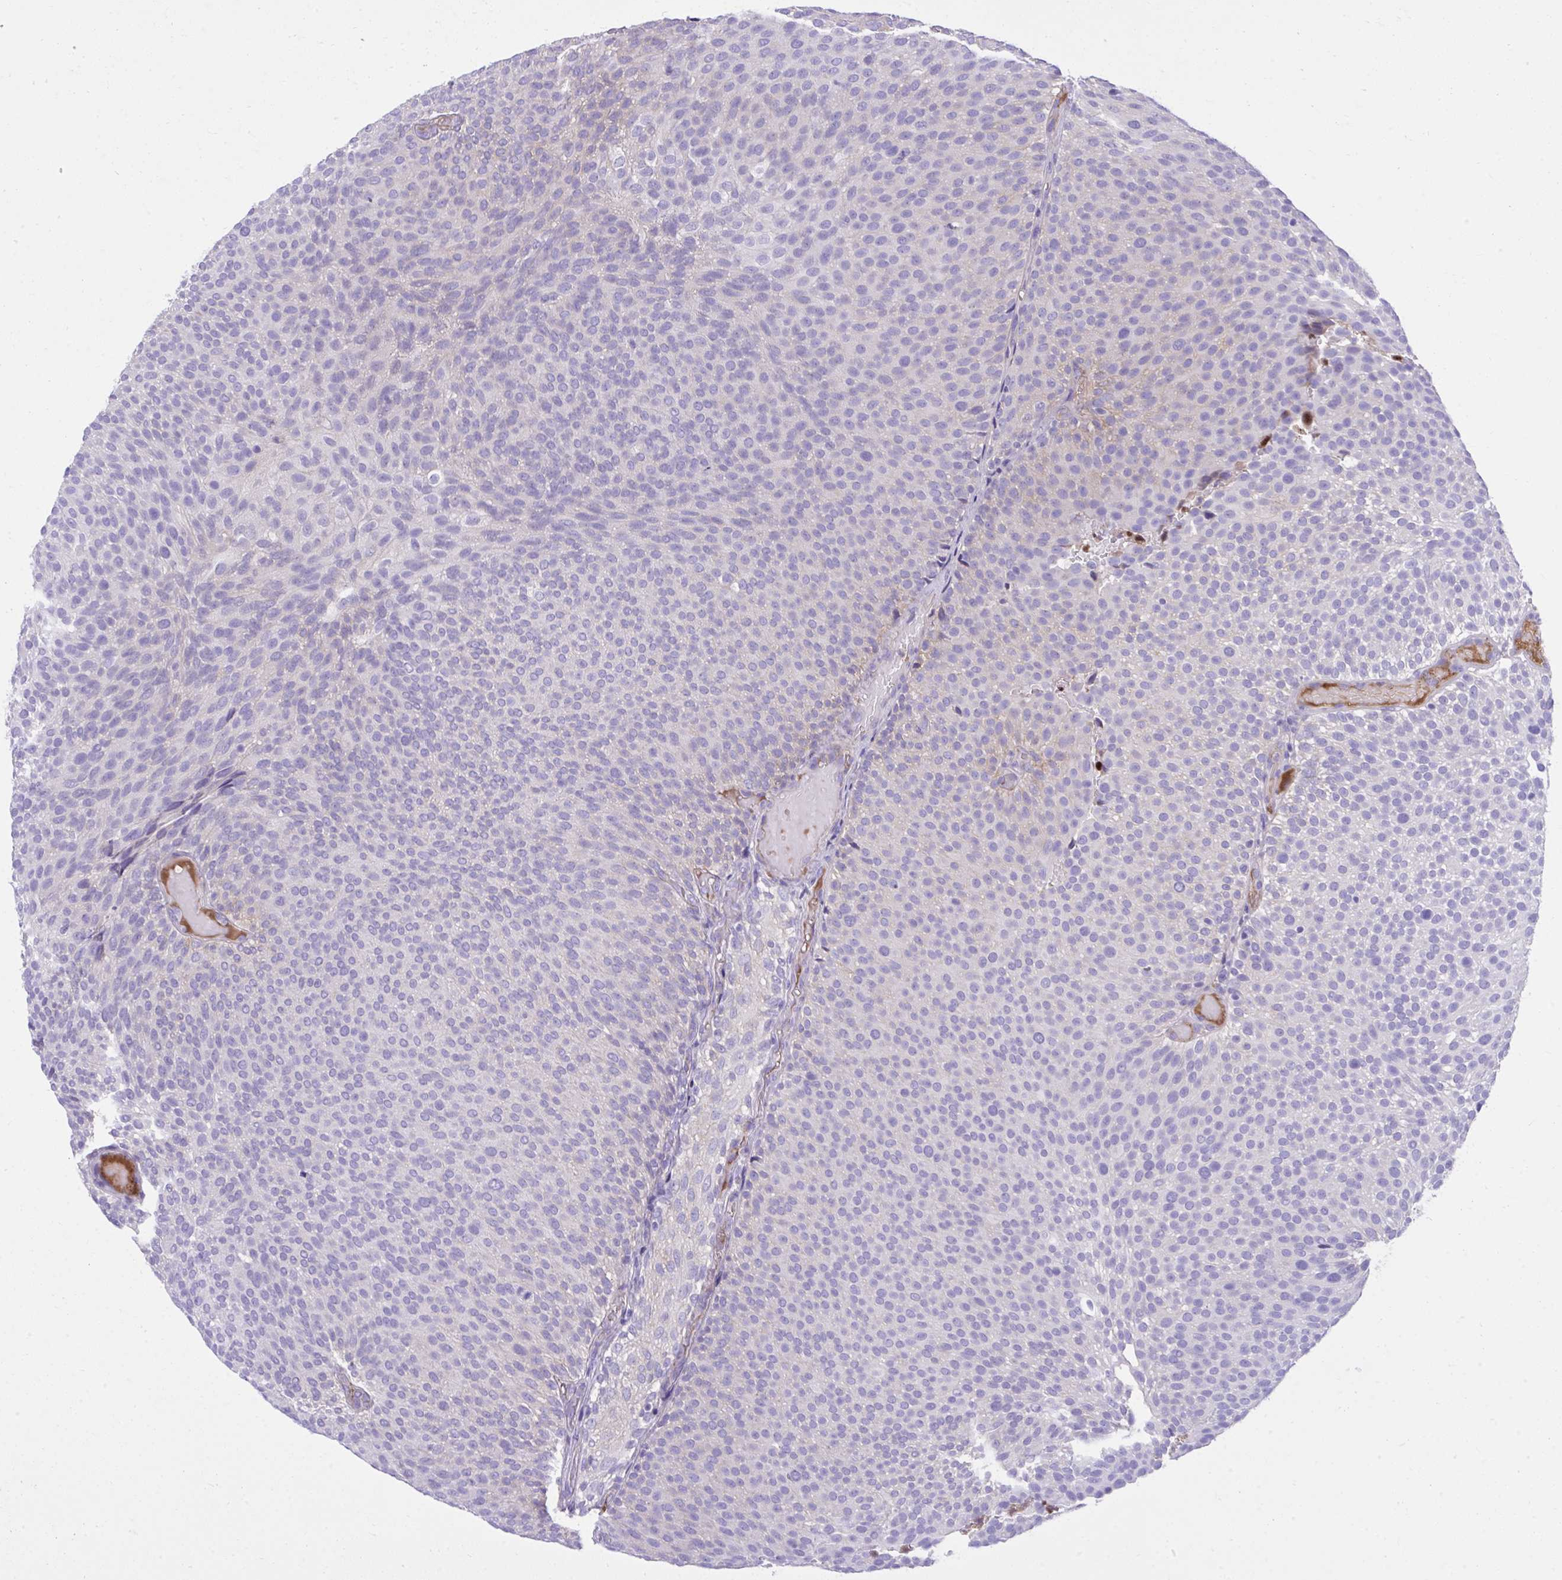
{"staining": {"intensity": "negative", "quantity": "none", "location": "none"}, "tissue": "urothelial cancer", "cell_type": "Tumor cells", "image_type": "cancer", "snomed": [{"axis": "morphology", "description": "Urothelial carcinoma, Low grade"}, {"axis": "topography", "description": "Urinary bladder"}], "caption": "Protein analysis of low-grade urothelial carcinoma demonstrates no significant positivity in tumor cells. (DAB (3,3'-diaminobenzidine) IHC visualized using brightfield microscopy, high magnification).", "gene": "HRG", "patient": {"sex": "male", "age": 78}}